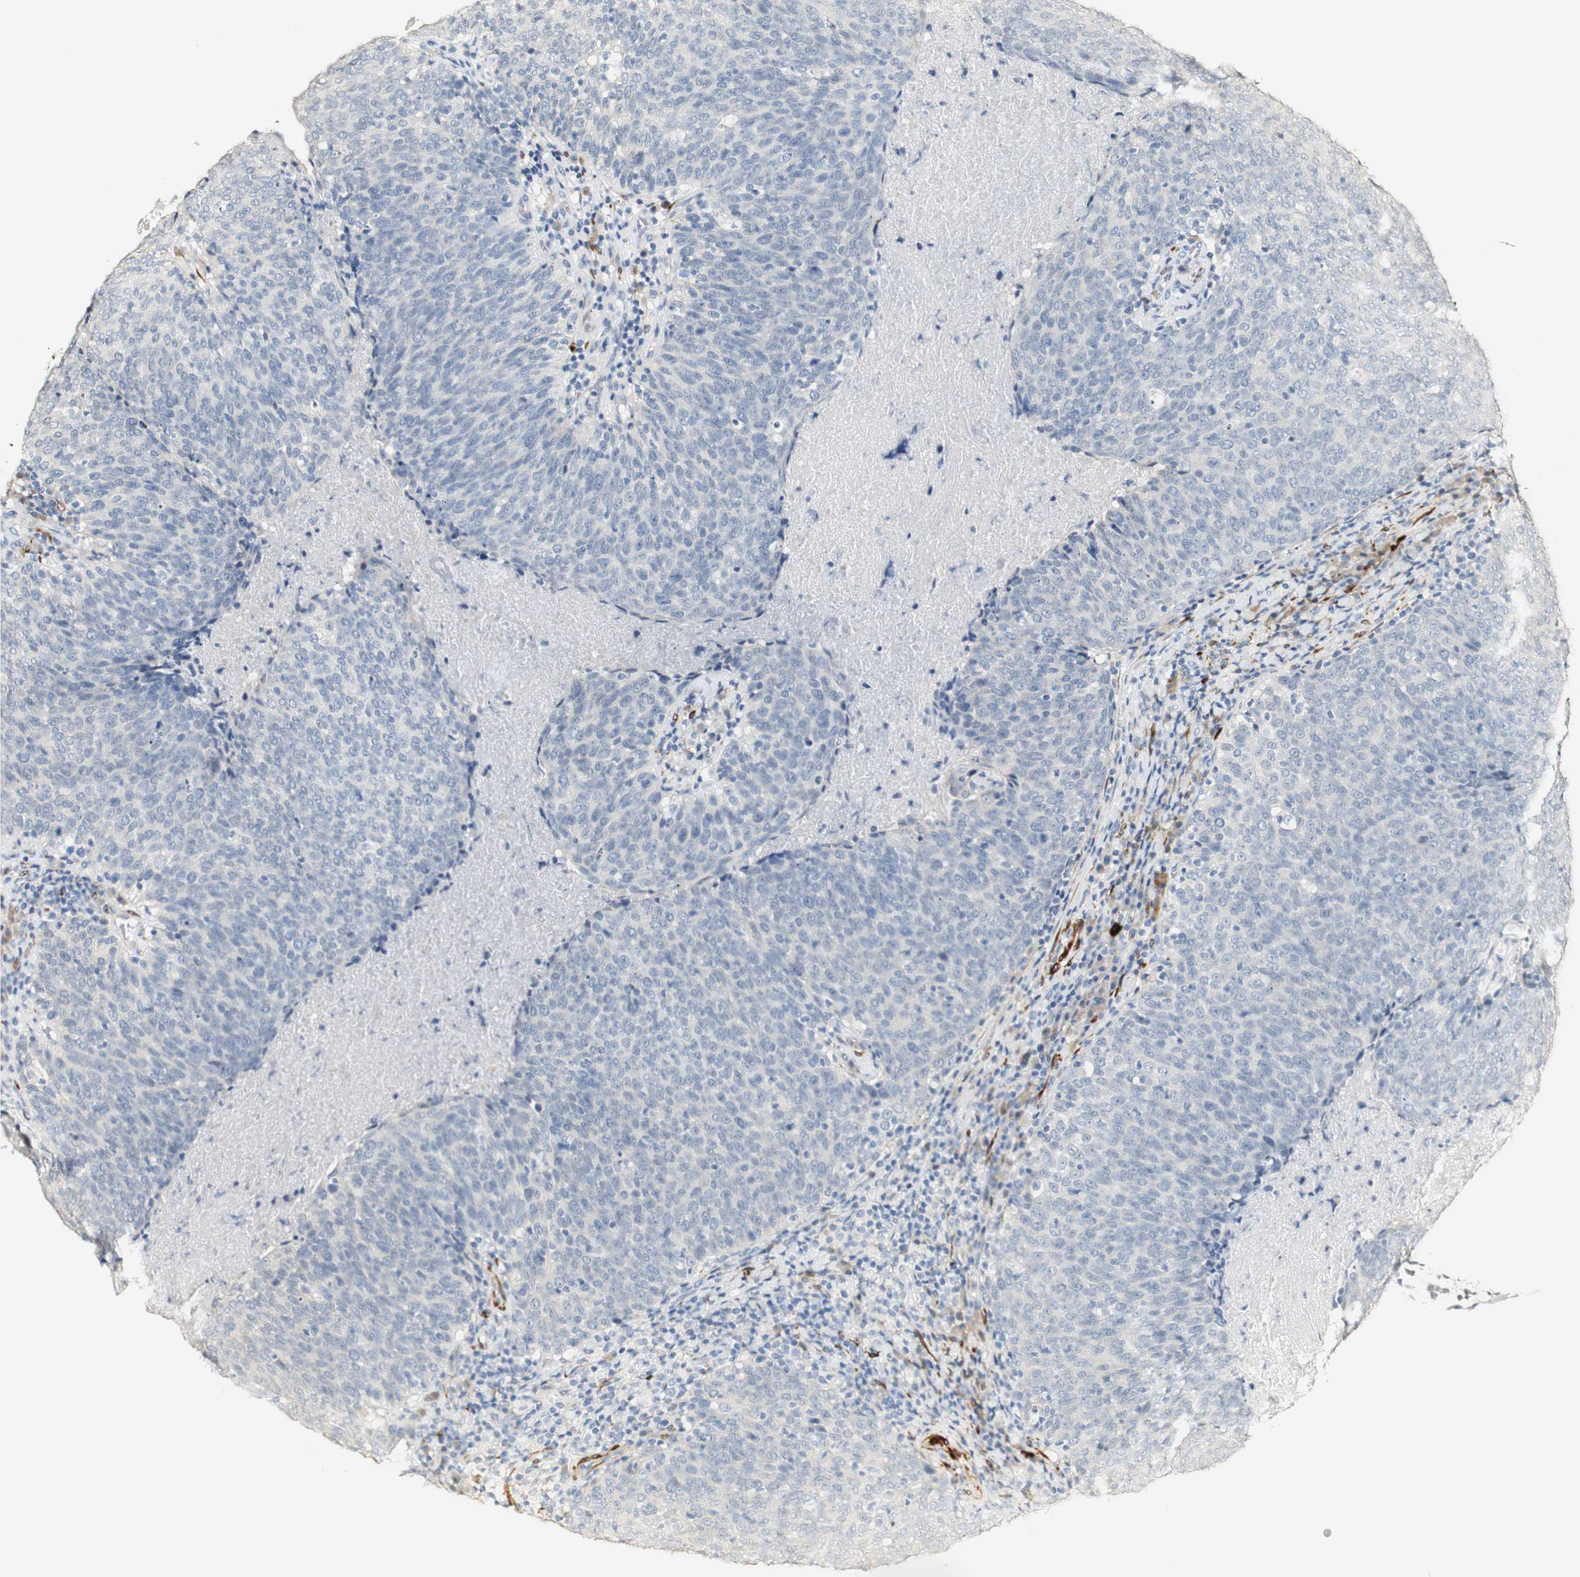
{"staining": {"intensity": "negative", "quantity": "none", "location": "none"}, "tissue": "head and neck cancer", "cell_type": "Tumor cells", "image_type": "cancer", "snomed": [{"axis": "morphology", "description": "Squamous cell carcinoma, NOS"}, {"axis": "morphology", "description": "Squamous cell carcinoma, metastatic, NOS"}, {"axis": "topography", "description": "Lymph node"}, {"axis": "topography", "description": "Head-Neck"}], "caption": "A micrograph of head and neck cancer (metastatic squamous cell carcinoma) stained for a protein shows no brown staining in tumor cells.", "gene": "FMO3", "patient": {"sex": "male", "age": 62}}